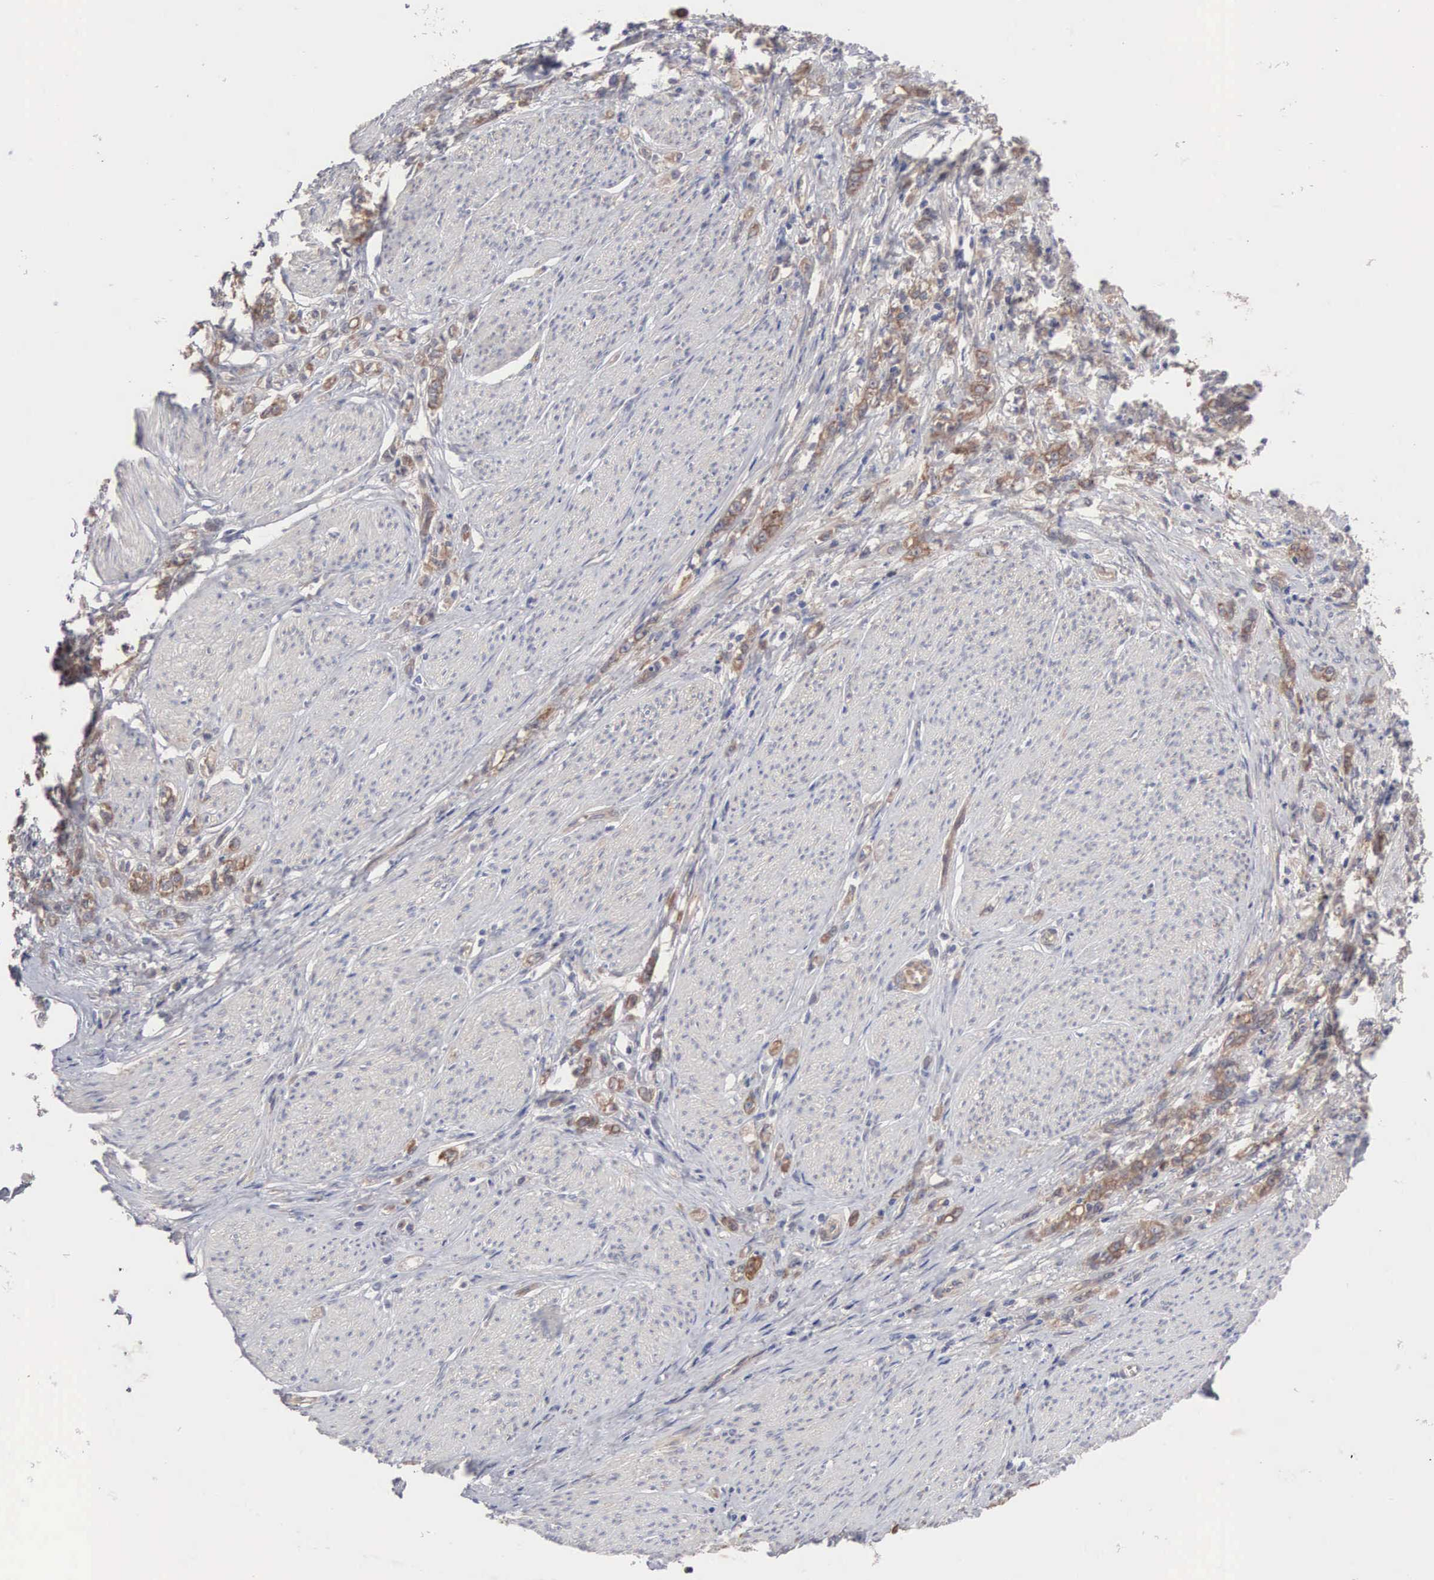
{"staining": {"intensity": "moderate", "quantity": ">75%", "location": "cytoplasmic/membranous"}, "tissue": "stomach cancer", "cell_type": "Tumor cells", "image_type": "cancer", "snomed": [{"axis": "morphology", "description": "Adenocarcinoma, NOS"}, {"axis": "topography", "description": "Stomach"}], "caption": "This micrograph demonstrates stomach cancer stained with IHC to label a protein in brown. The cytoplasmic/membranous of tumor cells show moderate positivity for the protein. Nuclei are counter-stained blue.", "gene": "INF2", "patient": {"sex": "male", "age": 72}}